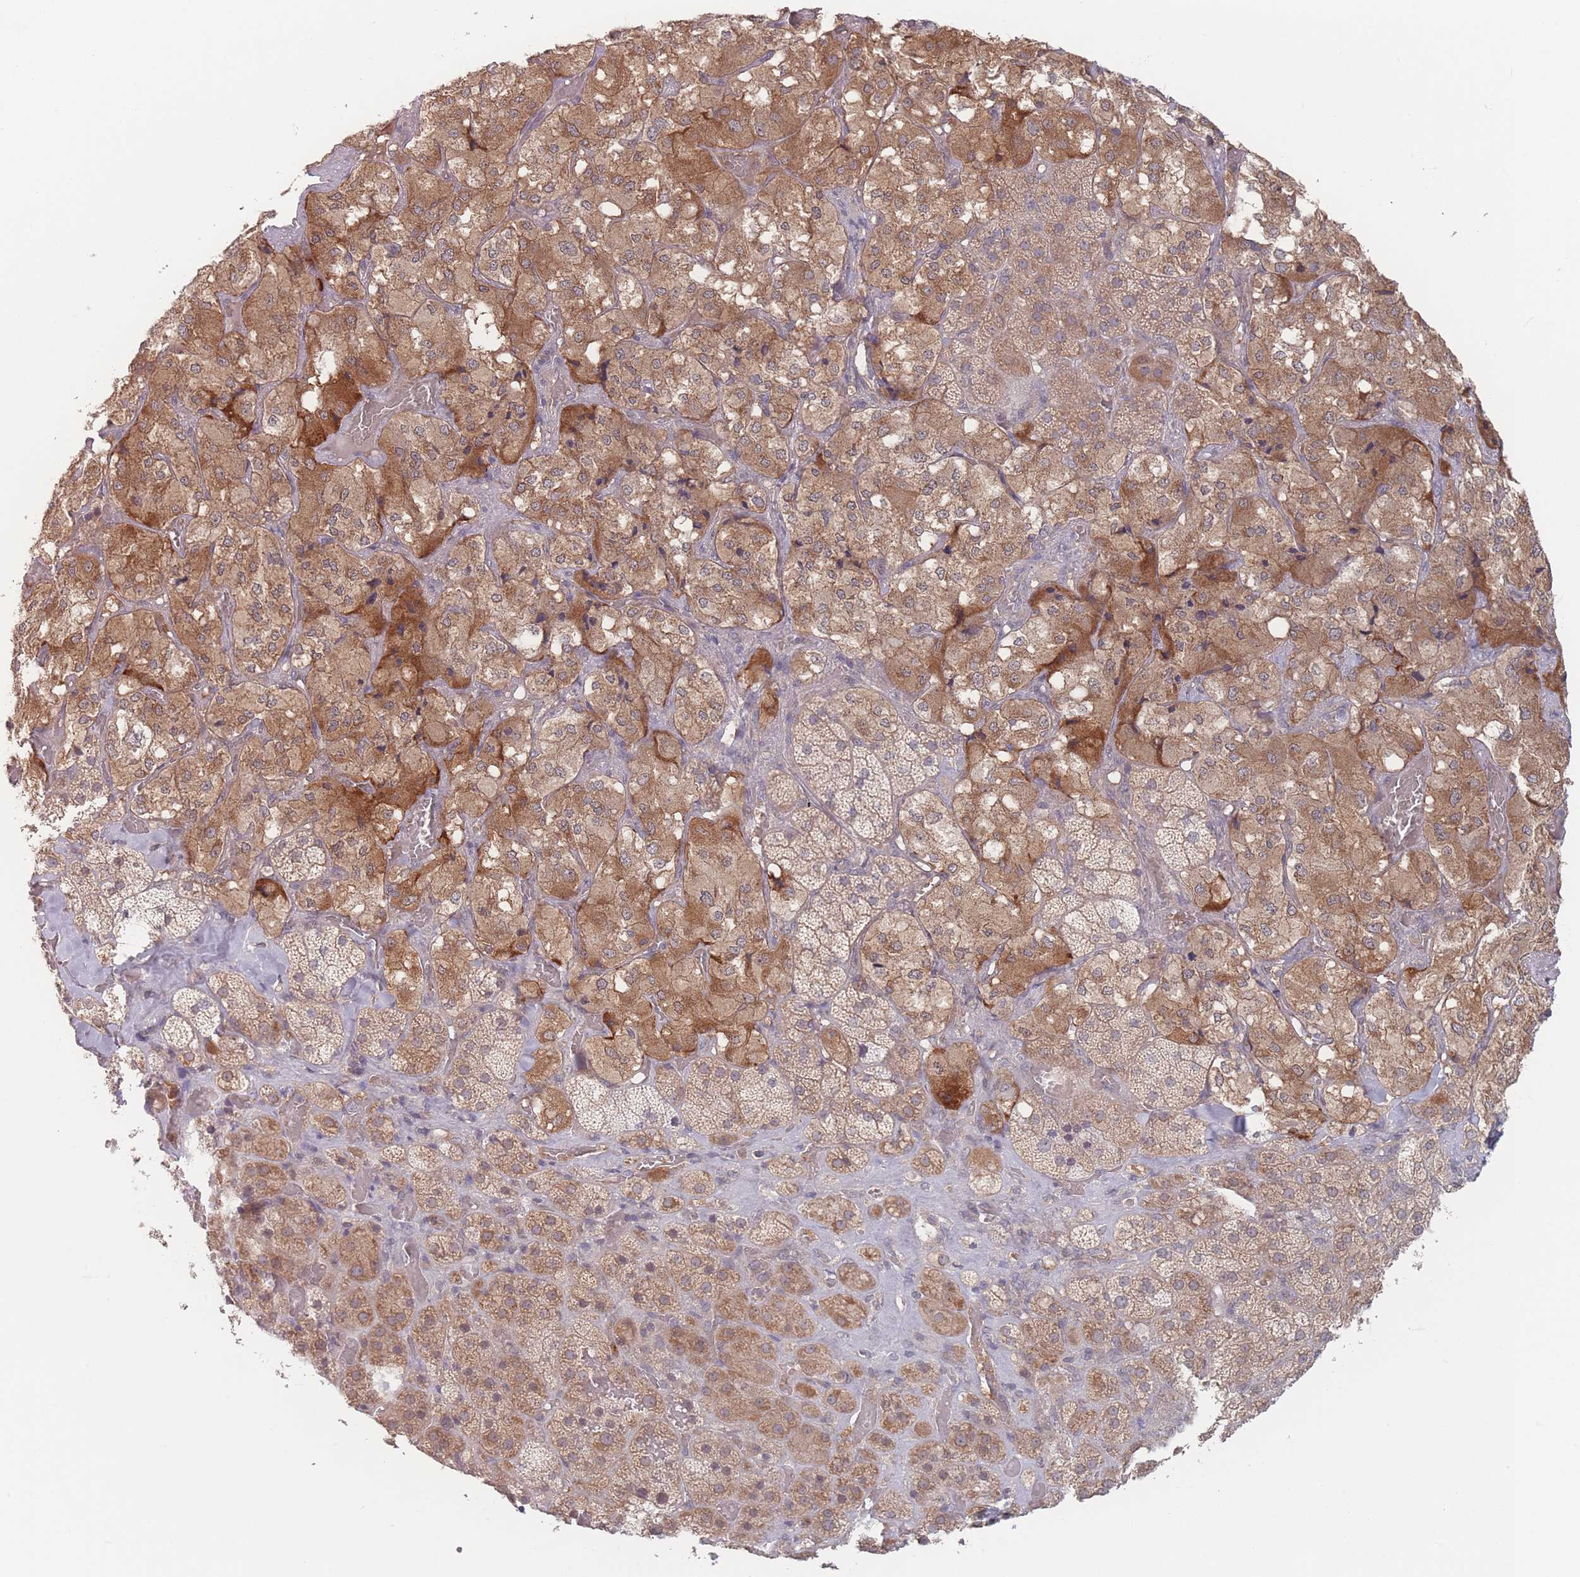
{"staining": {"intensity": "moderate", "quantity": ">75%", "location": "cytoplasmic/membranous"}, "tissue": "adrenal gland", "cell_type": "Glandular cells", "image_type": "normal", "snomed": [{"axis": "morphology", "description": "Normal tissue, NOS"}, {"axis": "topography", "description": "Adrenal gland"}], "caption": "Immunohistochemistry of unremarkable adrenal gland exhibits medium levels of moderate cytoplasmic/membranous expression in about >75% of glandular cells.", "gene": "PPM1A", "patient": {"sex": "male", "age": 57}}